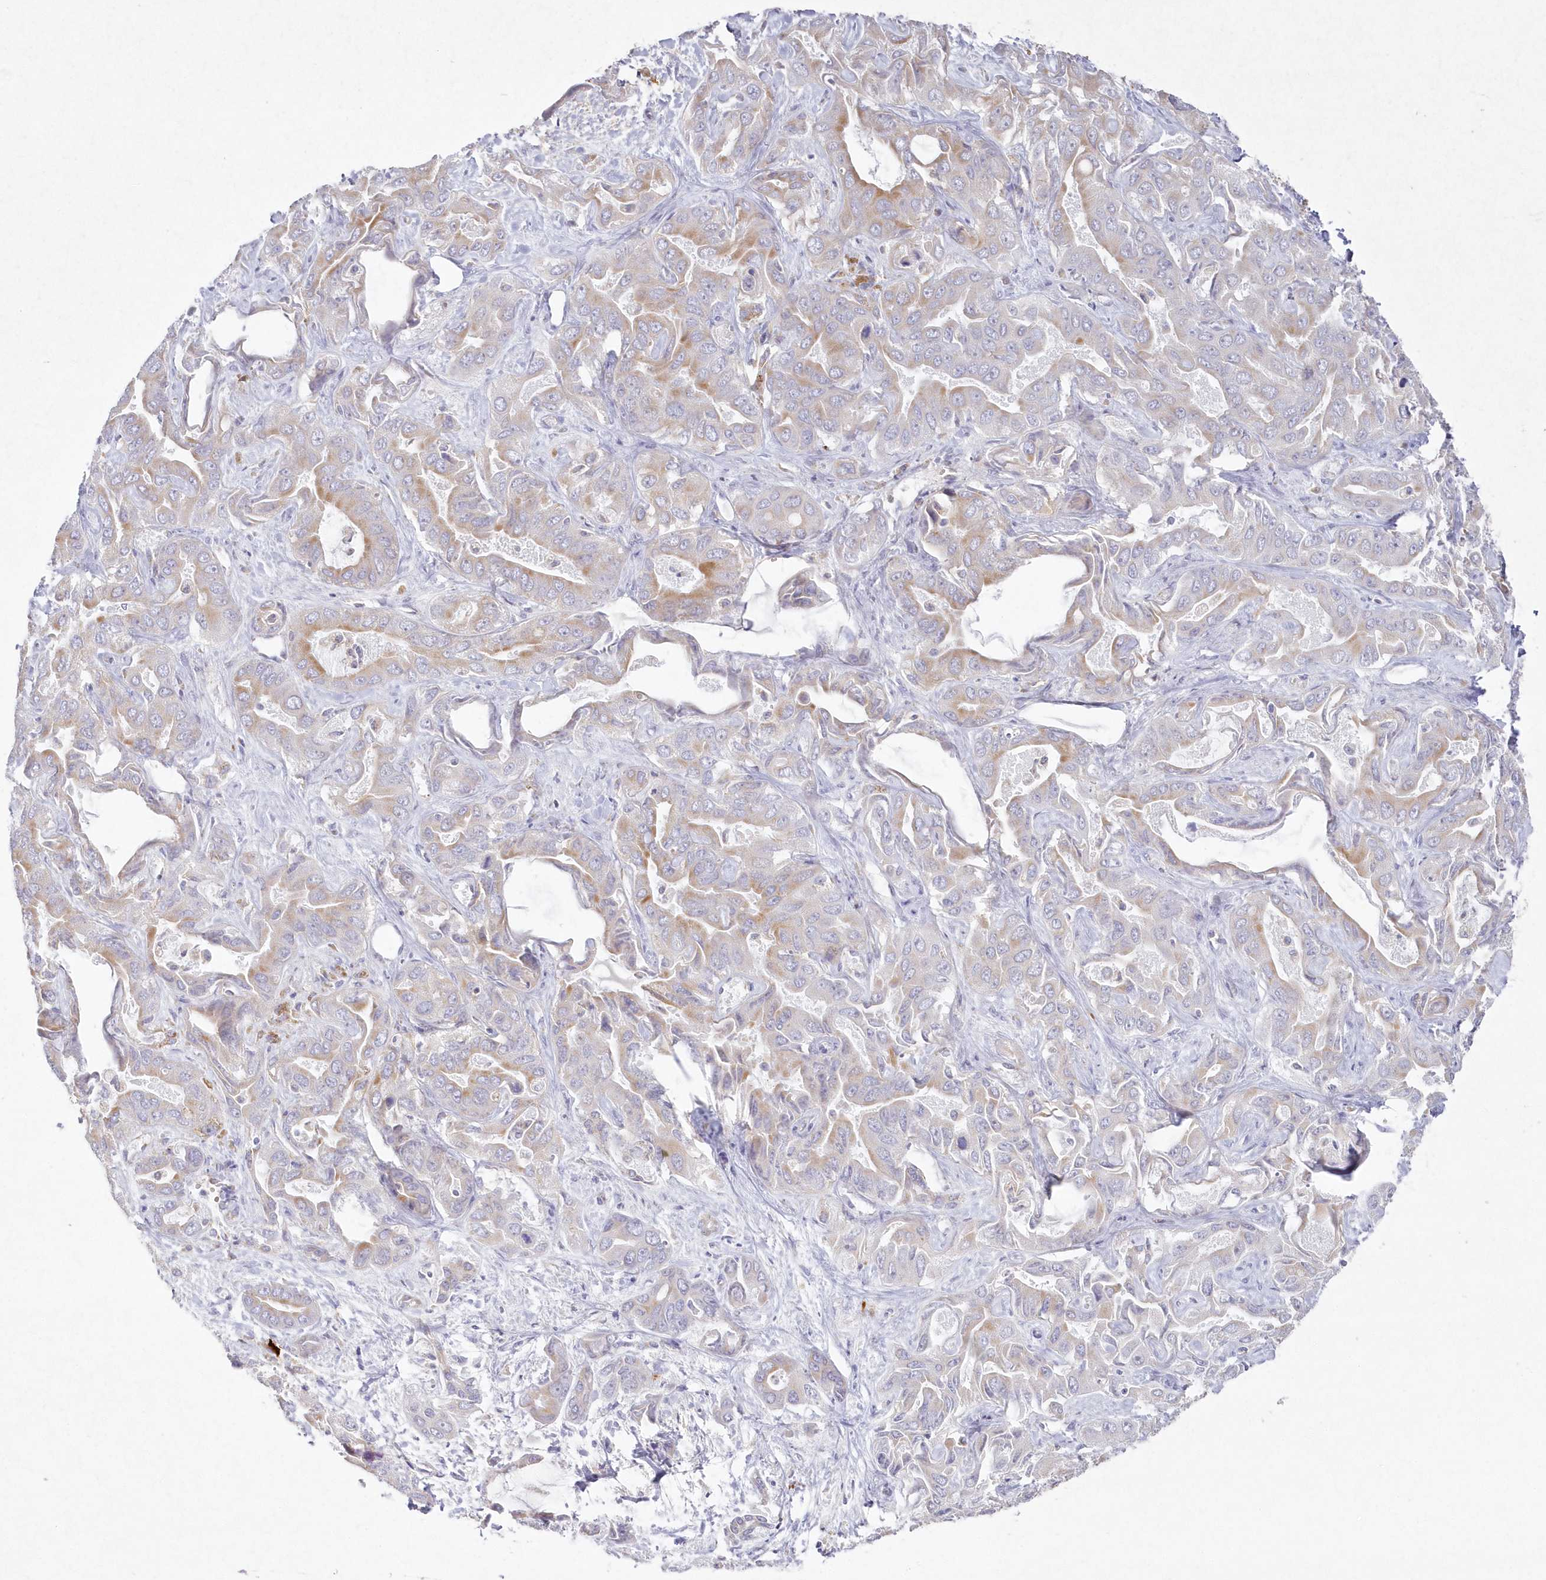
{"staining": {"intensity": "weak", "quantity": "25%-75%", "location": "cytoplasmic/membranous"}, "tissue": "liver cancer", "cell_type": "Tumor cells", "image_type": "cancer", "snomed": [{"axis": "morphology", "description": "Cholangiocarcinoma"}, {"axis": "topography", "description": "Liver"}], "caption": "Weak cytoplasmic/membranous staining for a protein is identified in approximately 25%-75% of tumor cells of liver cancer using IHC.", "gene": "ARSB", "patient": {"sex": "female", "age": 52}}